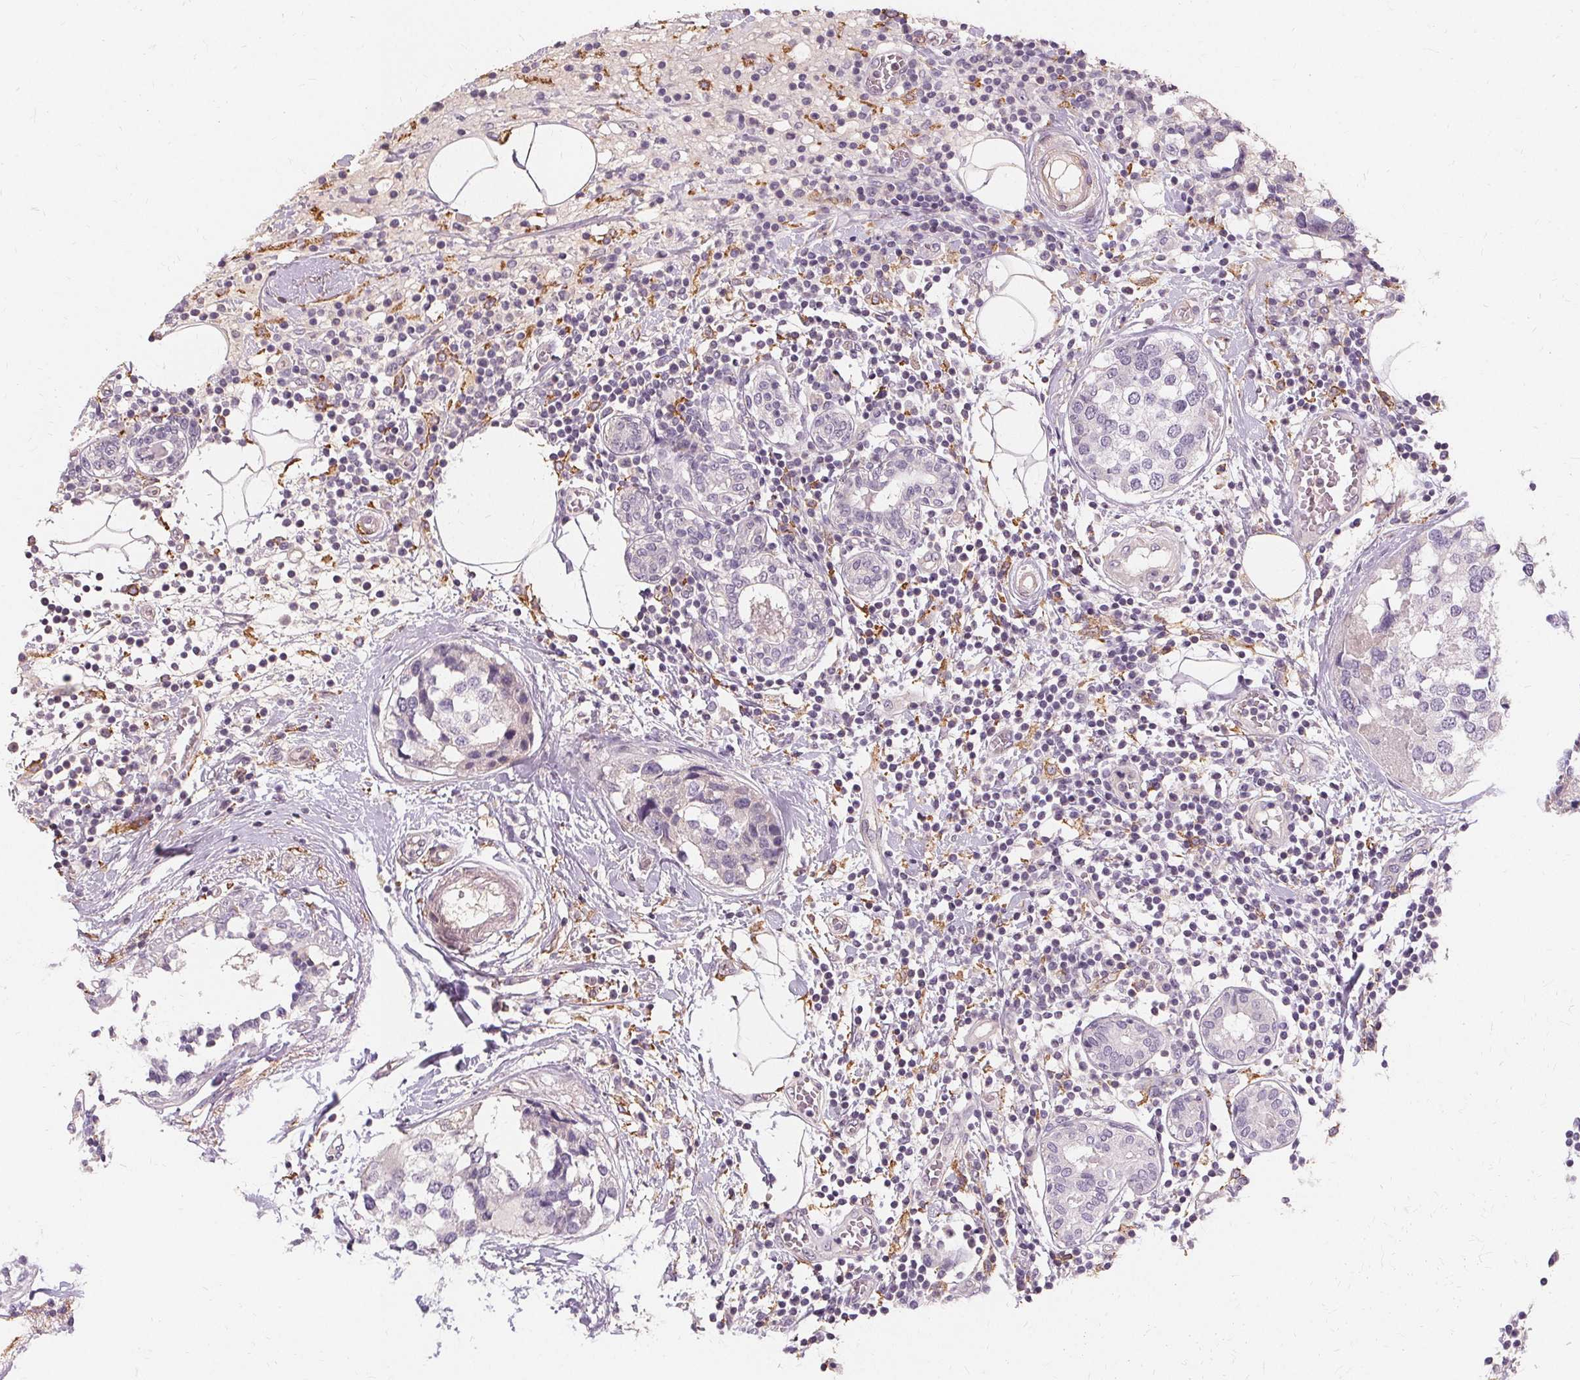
{"staining": {"intensity": "negative", "quantity": "none", "location": "none"}, "tissue": "breast cancer", "cell_type": "Tumor cells", "image_type": "cancer", "snomed": [{"axis": "morphology", "description": "Lobular carcinoma"}, {"axis": "topography", "description": "Breast"}], "caption": "Immunohistochemical staining of human breast cancer (lobular carcinoma) exhibits no significant positivity in tumor cells.", "gene": "IFNGR1", "patient": {"sex": "female", "age": 59}}